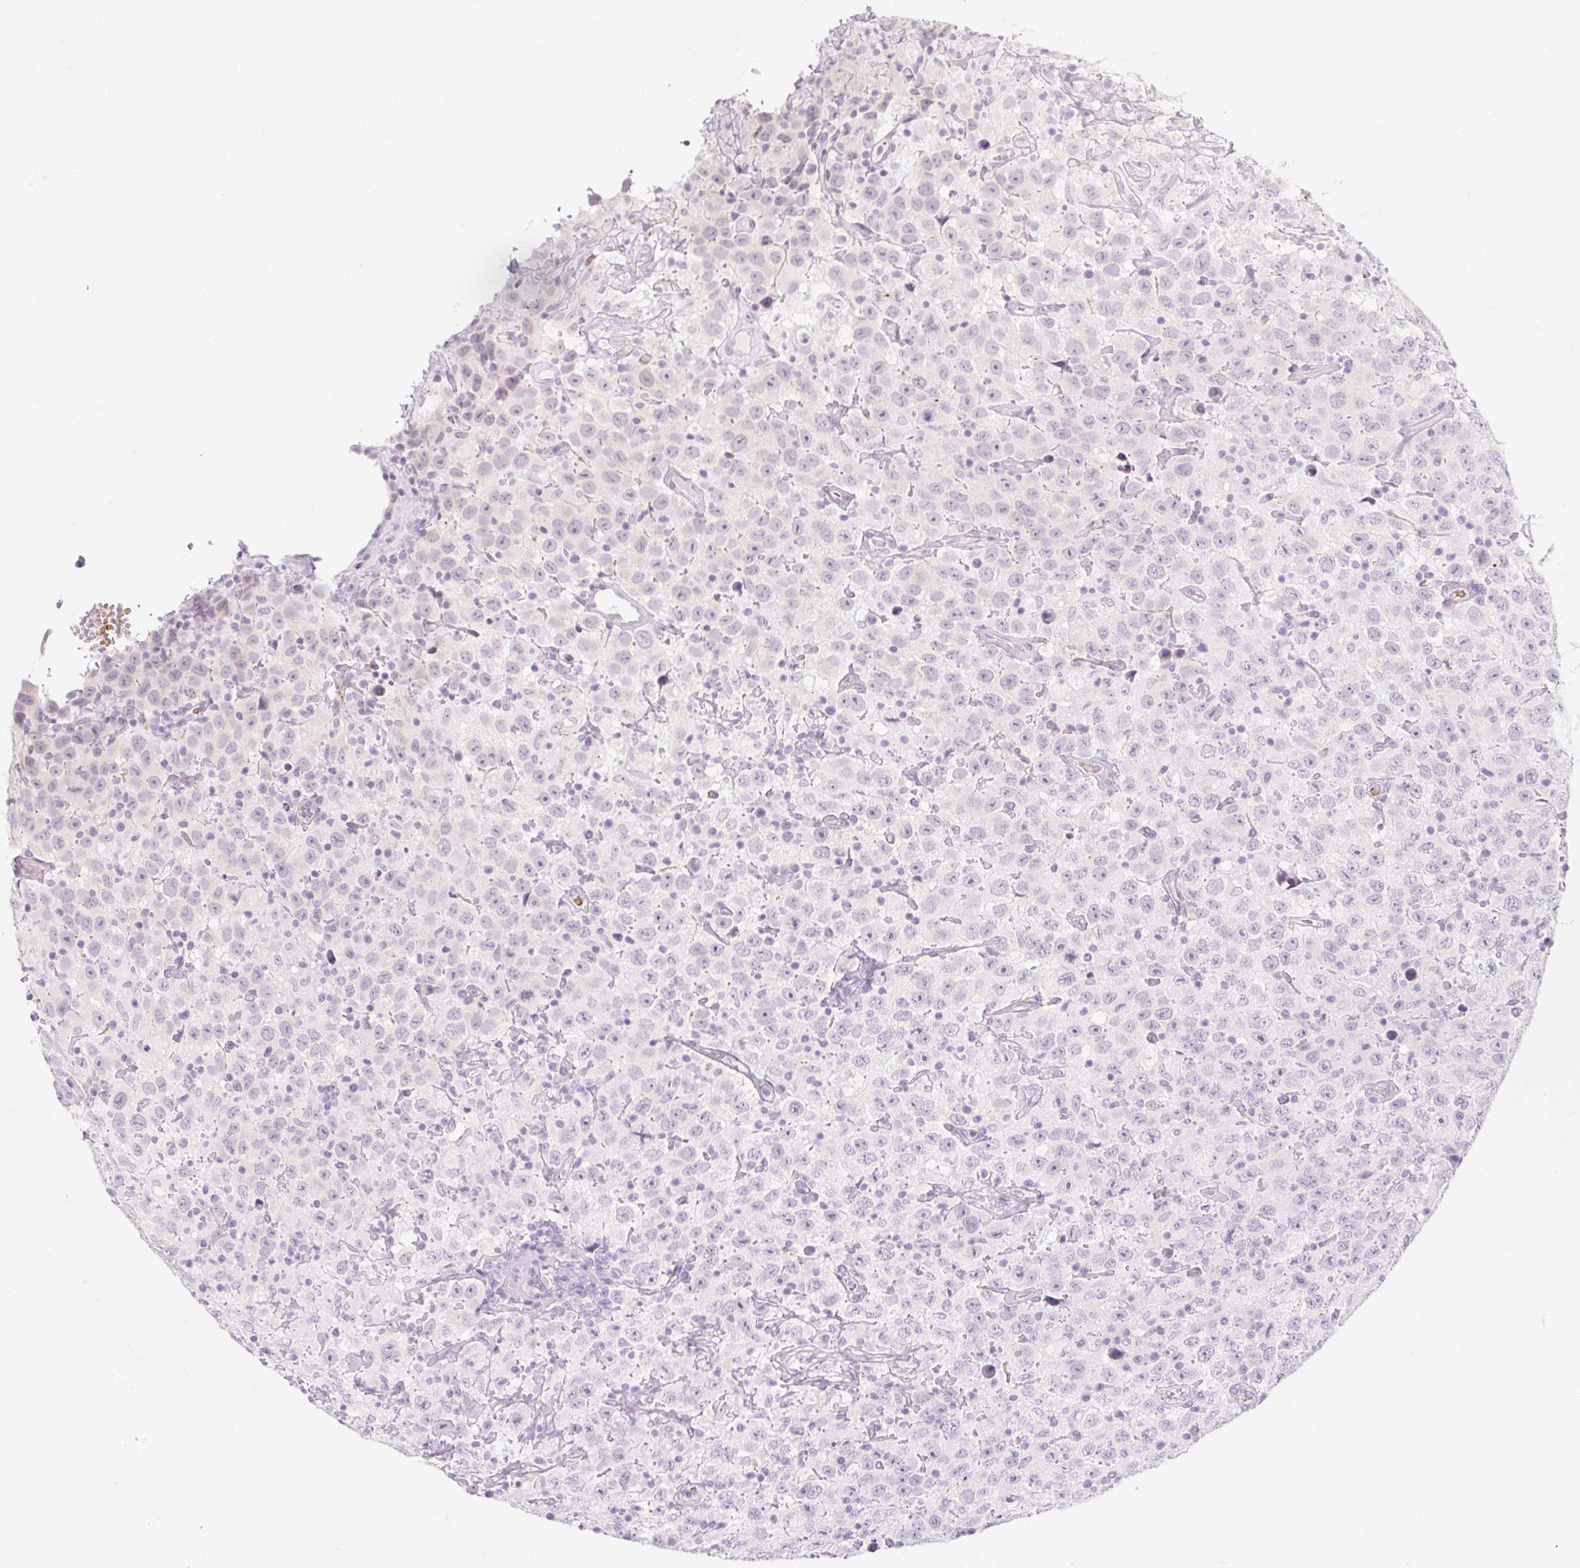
{"staining": {"intensity": "negative", "quantity": "none", "location": "none"}, "tissue": "testis cancer", "cell_type": "Tumor cells", "image_type": "cancer", "snomed": [{"axis": "morphology", "description": "Seminoma, NOS"}, {"axis": "topography", "description": "Testis"}], "caption": "This is an immunohistochemistry (IHC) histopathology image of seminoma (testis). There is no positivity in tumor cells.", "gene": "TAF1L", "patient": {"sex": "male", "age": 41}}